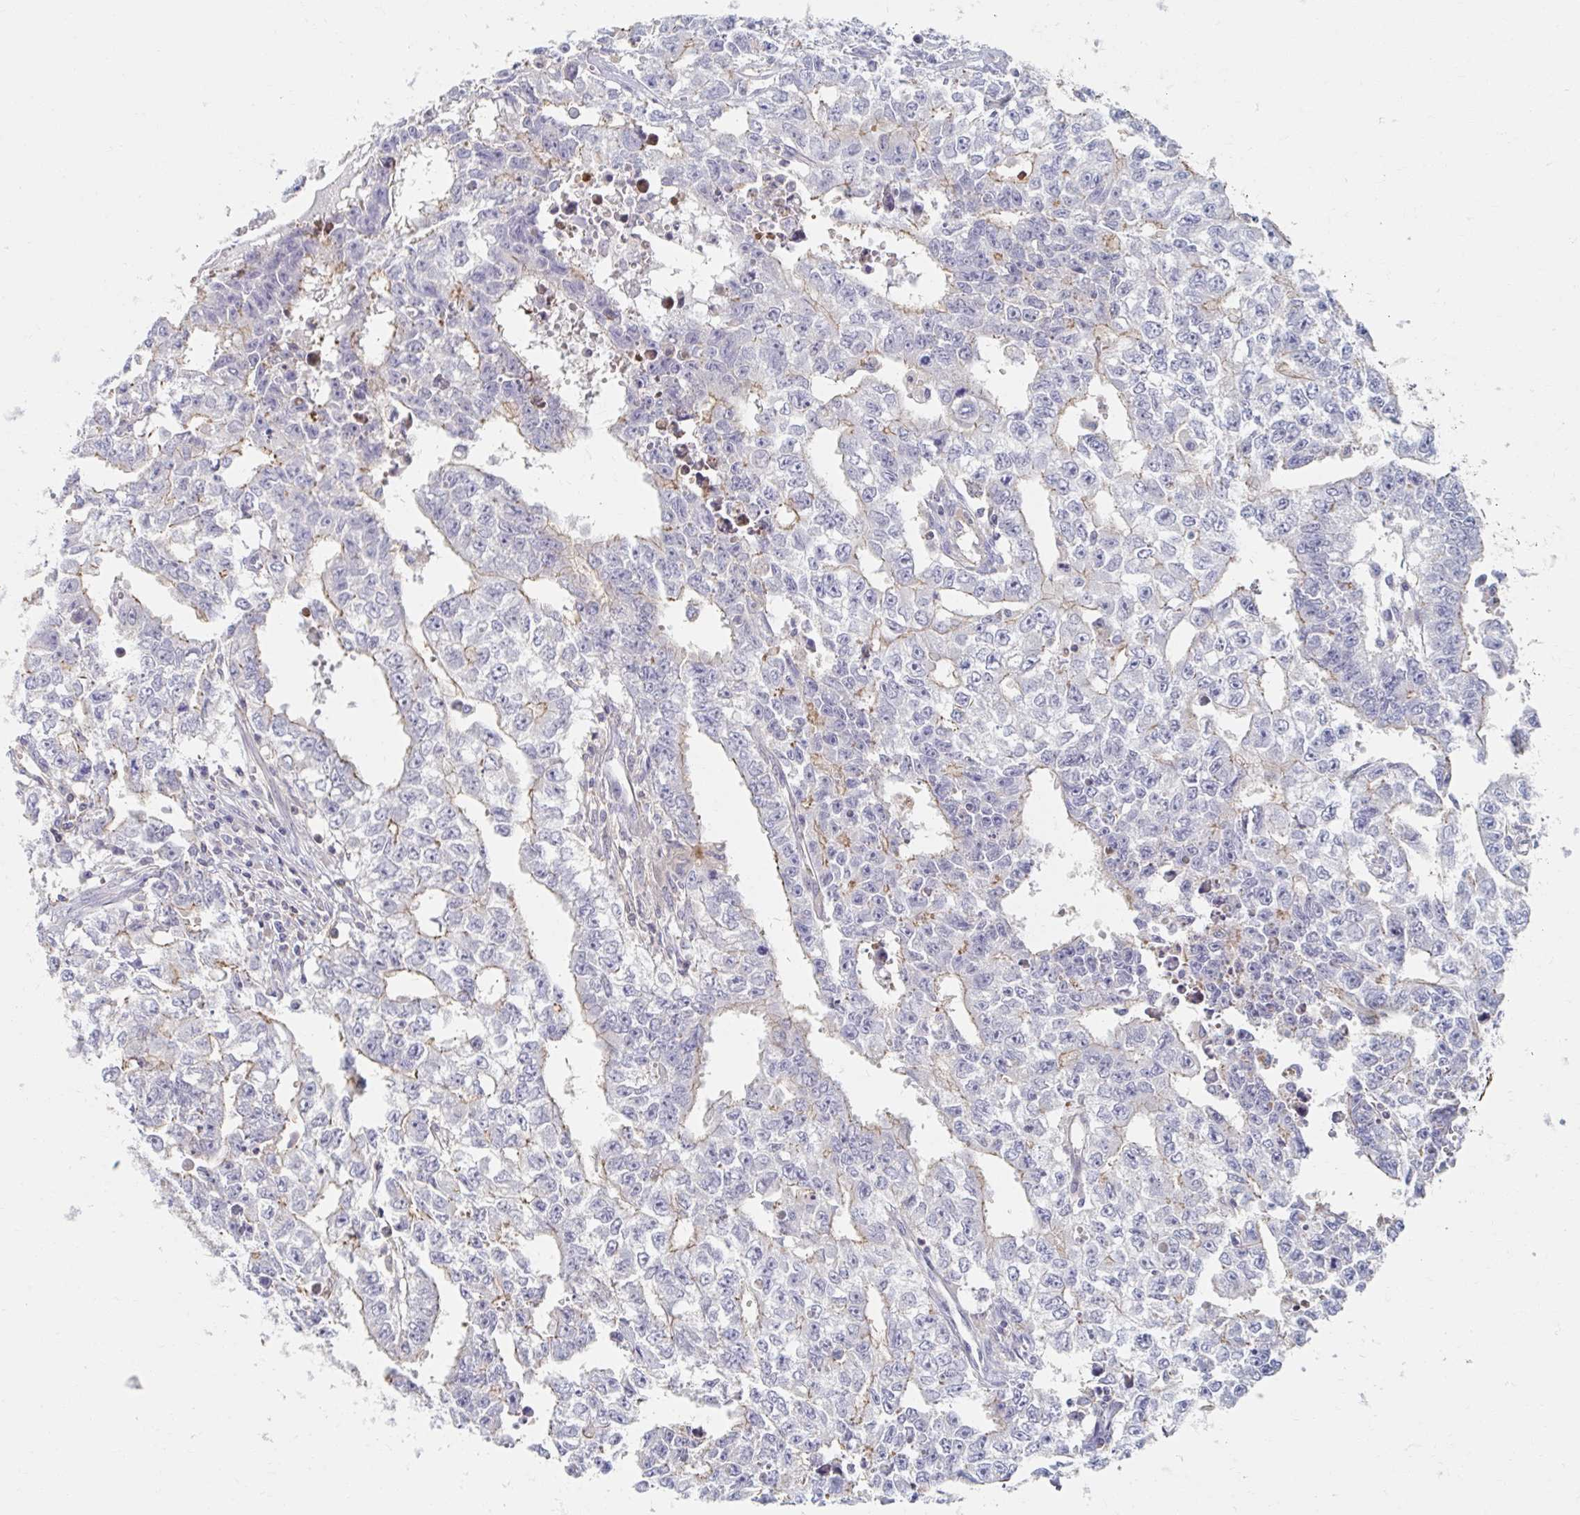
{"staining": {"intensity": "weak", "quantity": "<25%", "location": "cytoplasmic/membranous"}, "tissue": "testis cancer", "cell_type": "Tumor cells", "image_type": "cancer", "snomed": [{"axis": "morphology", "description": "Carcinoma, Embryonal, NOS"}, {"axis": "morphology", "description": "Teratoma, malignant, NOS"}, {"axis": "topography", "description": "Testis"}], "caption": "Testis cancer was stained to show a protein in brown. There is no significant staining in tumor cells.", "gene": "MYLK2", "patient": {"sex": "male", "age": 24}}